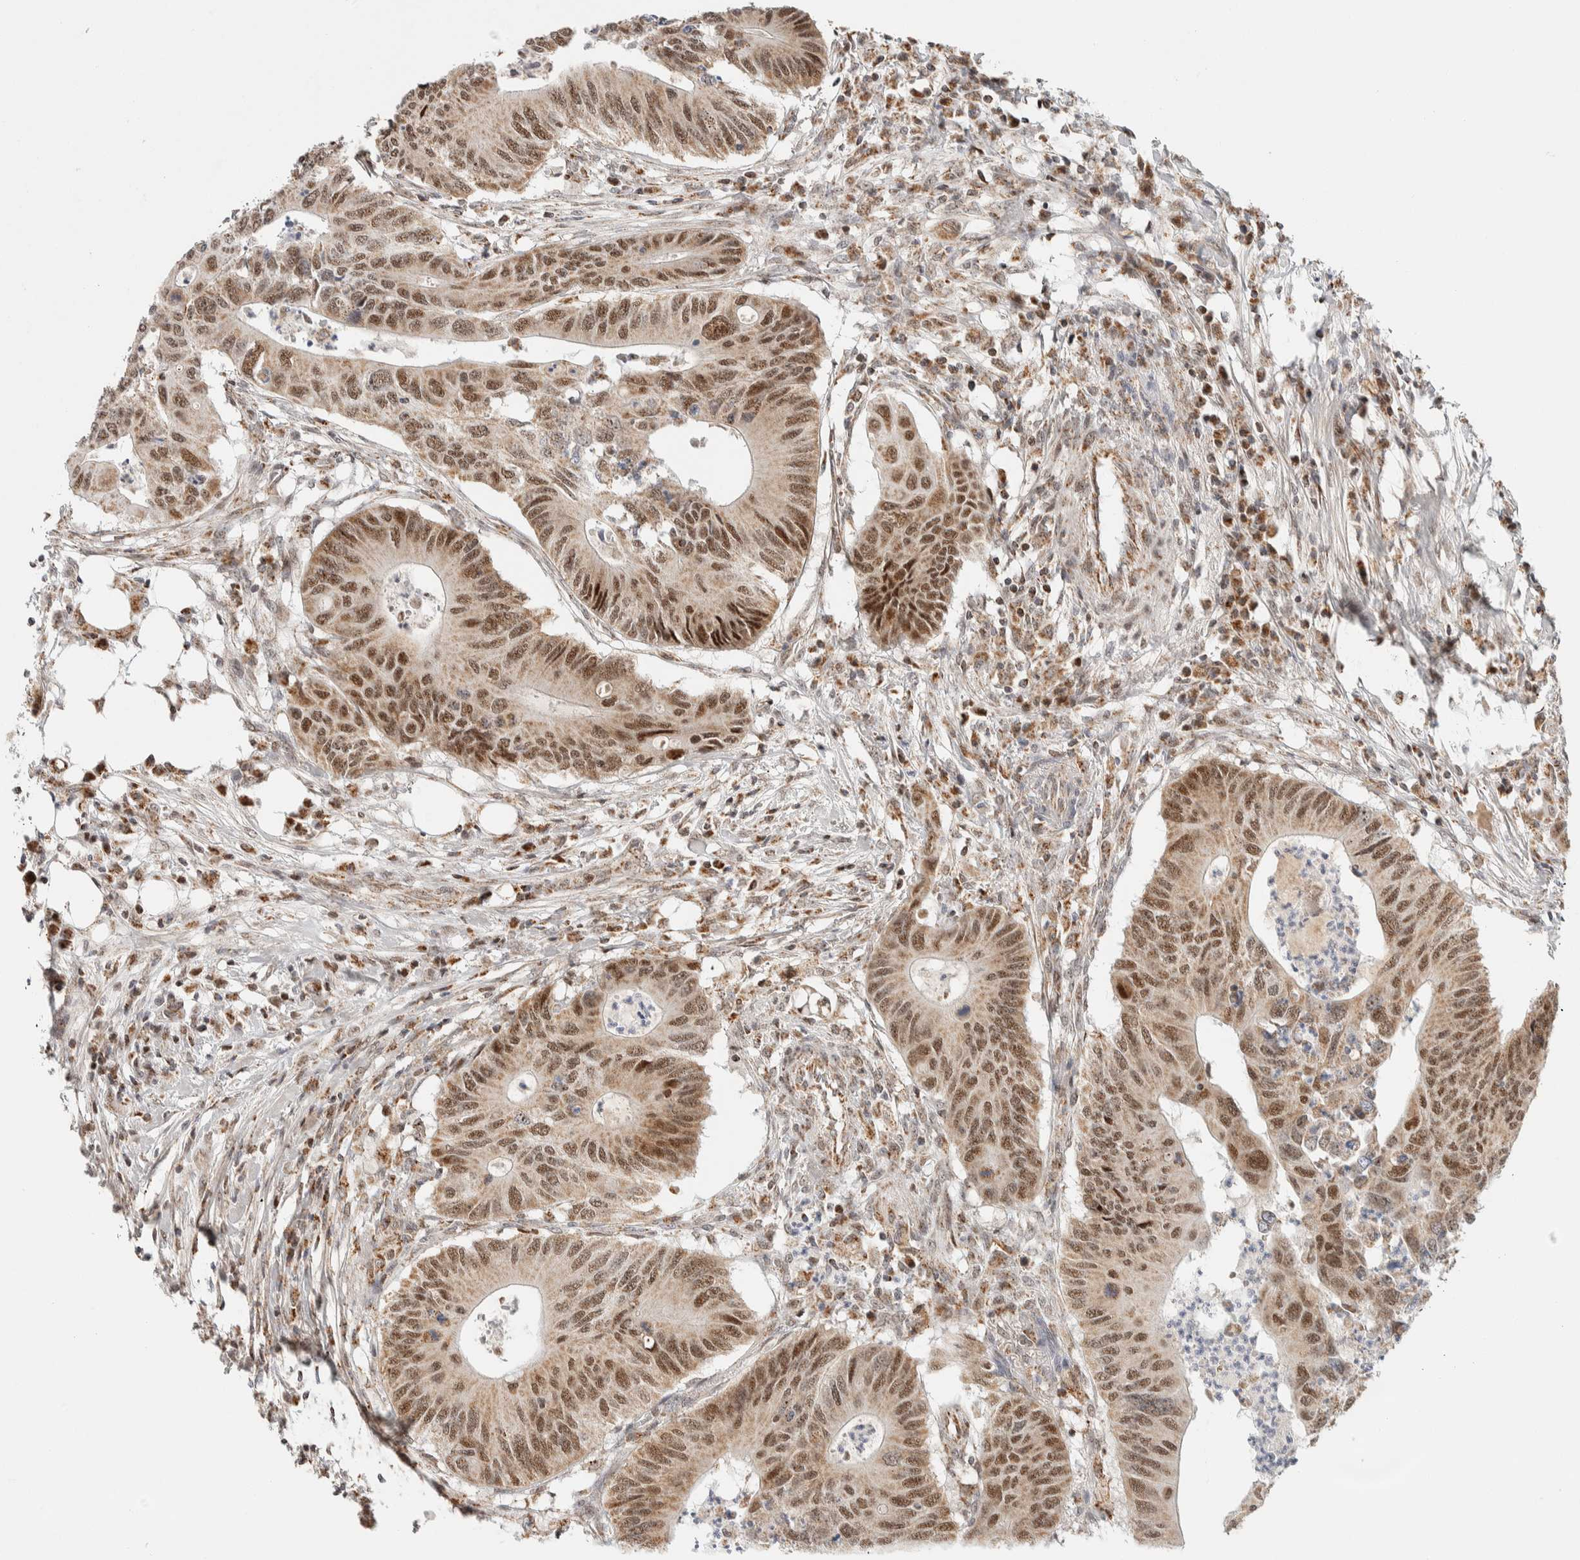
{"staining": {"intensity": "moderate", "quantity": ">75%", "location": "cytoplasmic/membranous,nuclear"}, "tissue": "colorectal cancer", "cell_type": "Tumor cells", "image_type": "cancer", "snomed": [{"axis": "morphology", "description": "Adenocarcinoma, NOS"}, {"axis": "topography", "description": "Colon"}], "caption": "High-magnification brightfield microscopy of colorectal adenocarcinoma stained with DAB (brown) and counterstained with hematoxylin (blue). tumor cells exhibit moderate cytoplasmic/membranous and nuclear expression is appreciated in approximately>75% of cells. The staining is performed using DAB brown chromogen to label protein expression. The nuclei are counter-stained blue using hematoxylin.", "gene": "TSPAN32", "patient": {"sex": "male", "age": 71}}